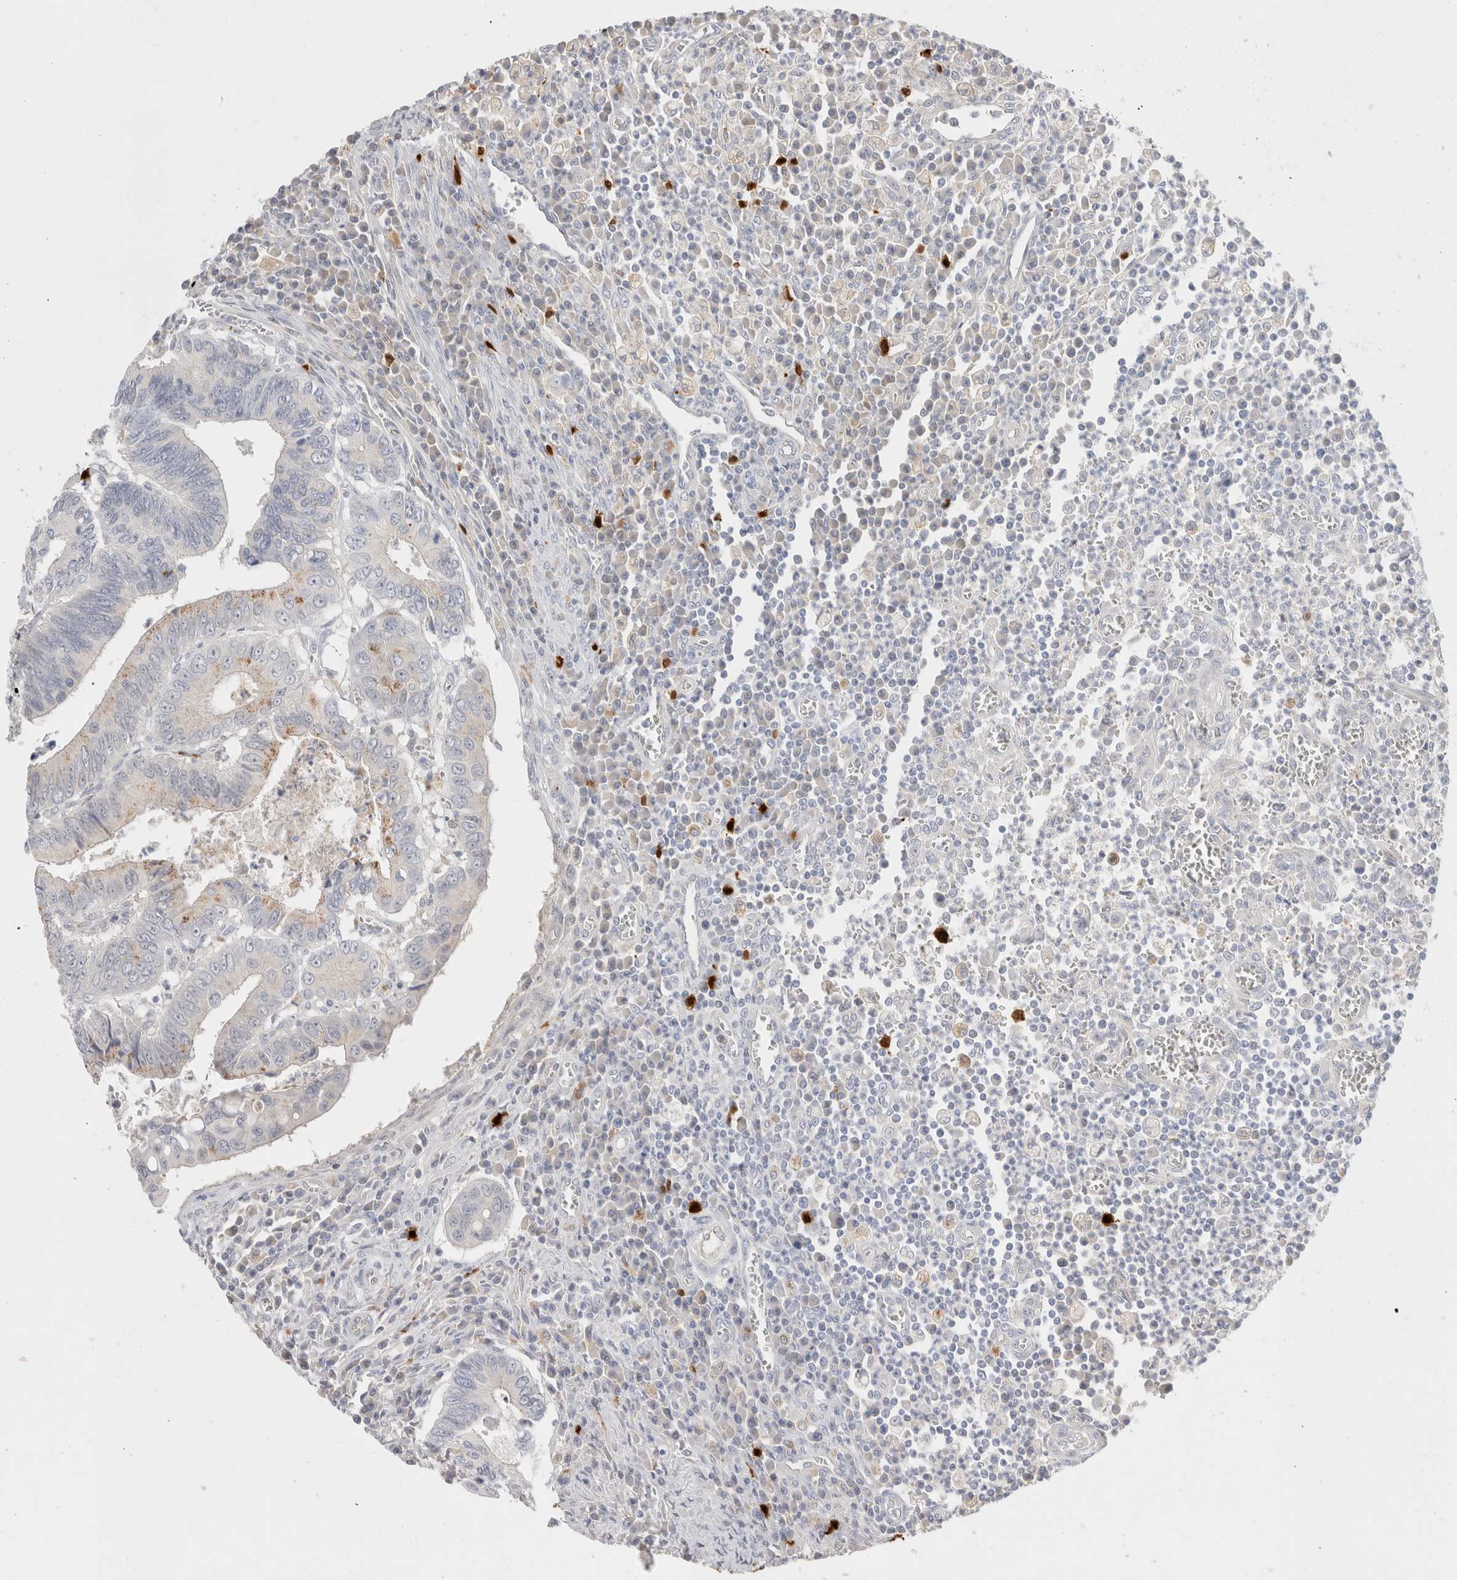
{"staining": {"intensity": "weak", "quantity": "<25%", "location": "cytoplasmic/membranous"}, "tissue": "colorectal cancer", "cell_type": "Tumor cells", "image_type": "cancer", "snomed": [{"axis": "morphology", "description": "Inflammation, NOS"}, {"axis": "morphology", "description": "Adenocarcinoma, NOS"}, {"axis": "topography", "description": "Colon"}], "caption": "An IHC image of adenocarcinoma (colorectal) is shown. There is no staining in tumor cells of adenocarcinoma (colorectal).", "gene": "HPGDS", "patient": {"sex": "male", "age": 72}}